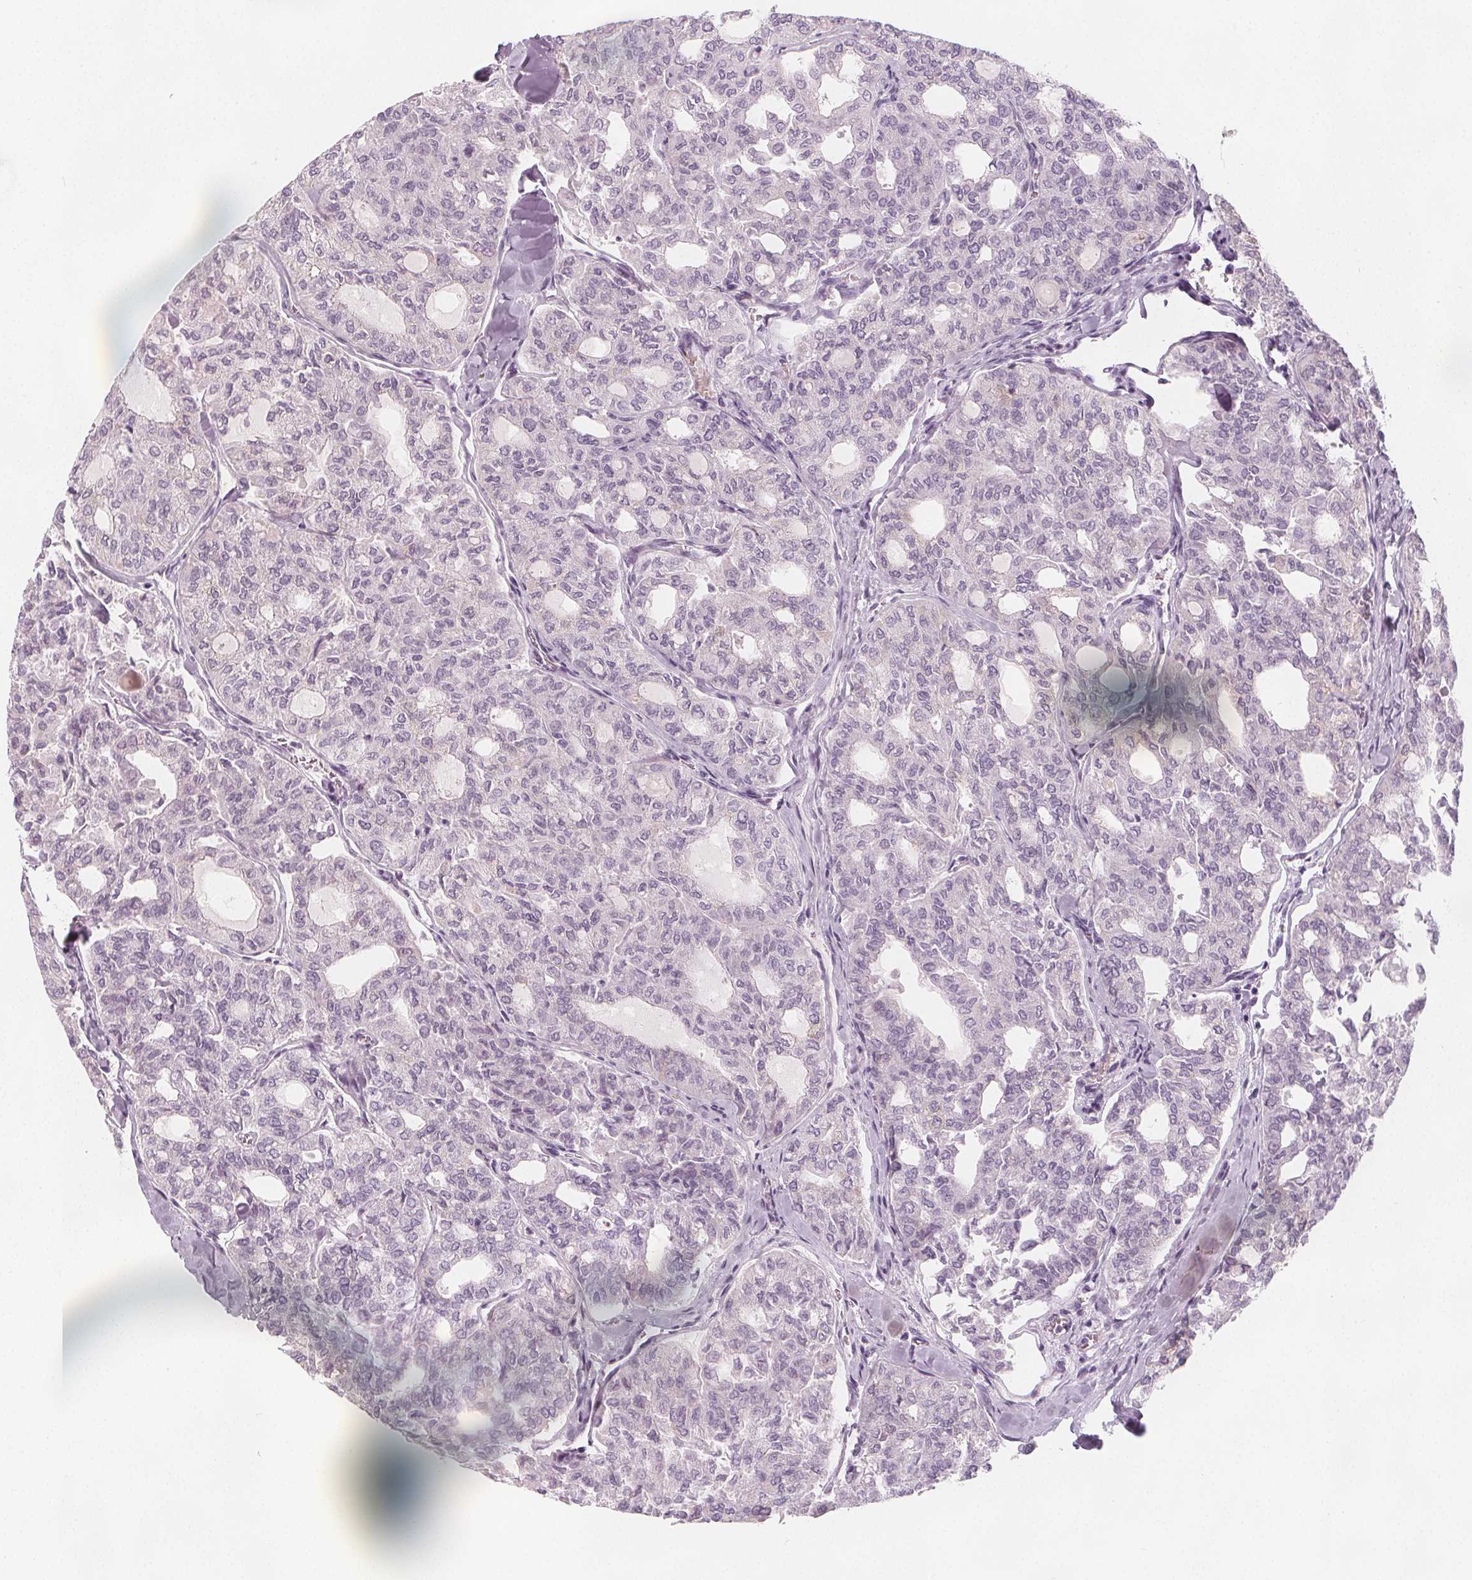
{"staining": {"intensity": "negative", "quantity": "none", "location": "none"}, "tissue": "thyroid cancer", "cell_type": "Tumor cells", "image_type": "cancer", "snomed": [{"axis": "morphology", "description": "Follicular adenoma carcinoma, NOS"}, {"axis": "topography", "description": "Thyroid gland"}], "caption": "DAB immunohistochemical staining of human thyroid cancer (follicular adenoma carcinoma) reveals no significant expression in tumor cells.", "gene": "MAP1A", "patient": {"sex": "male", "age": 75}}